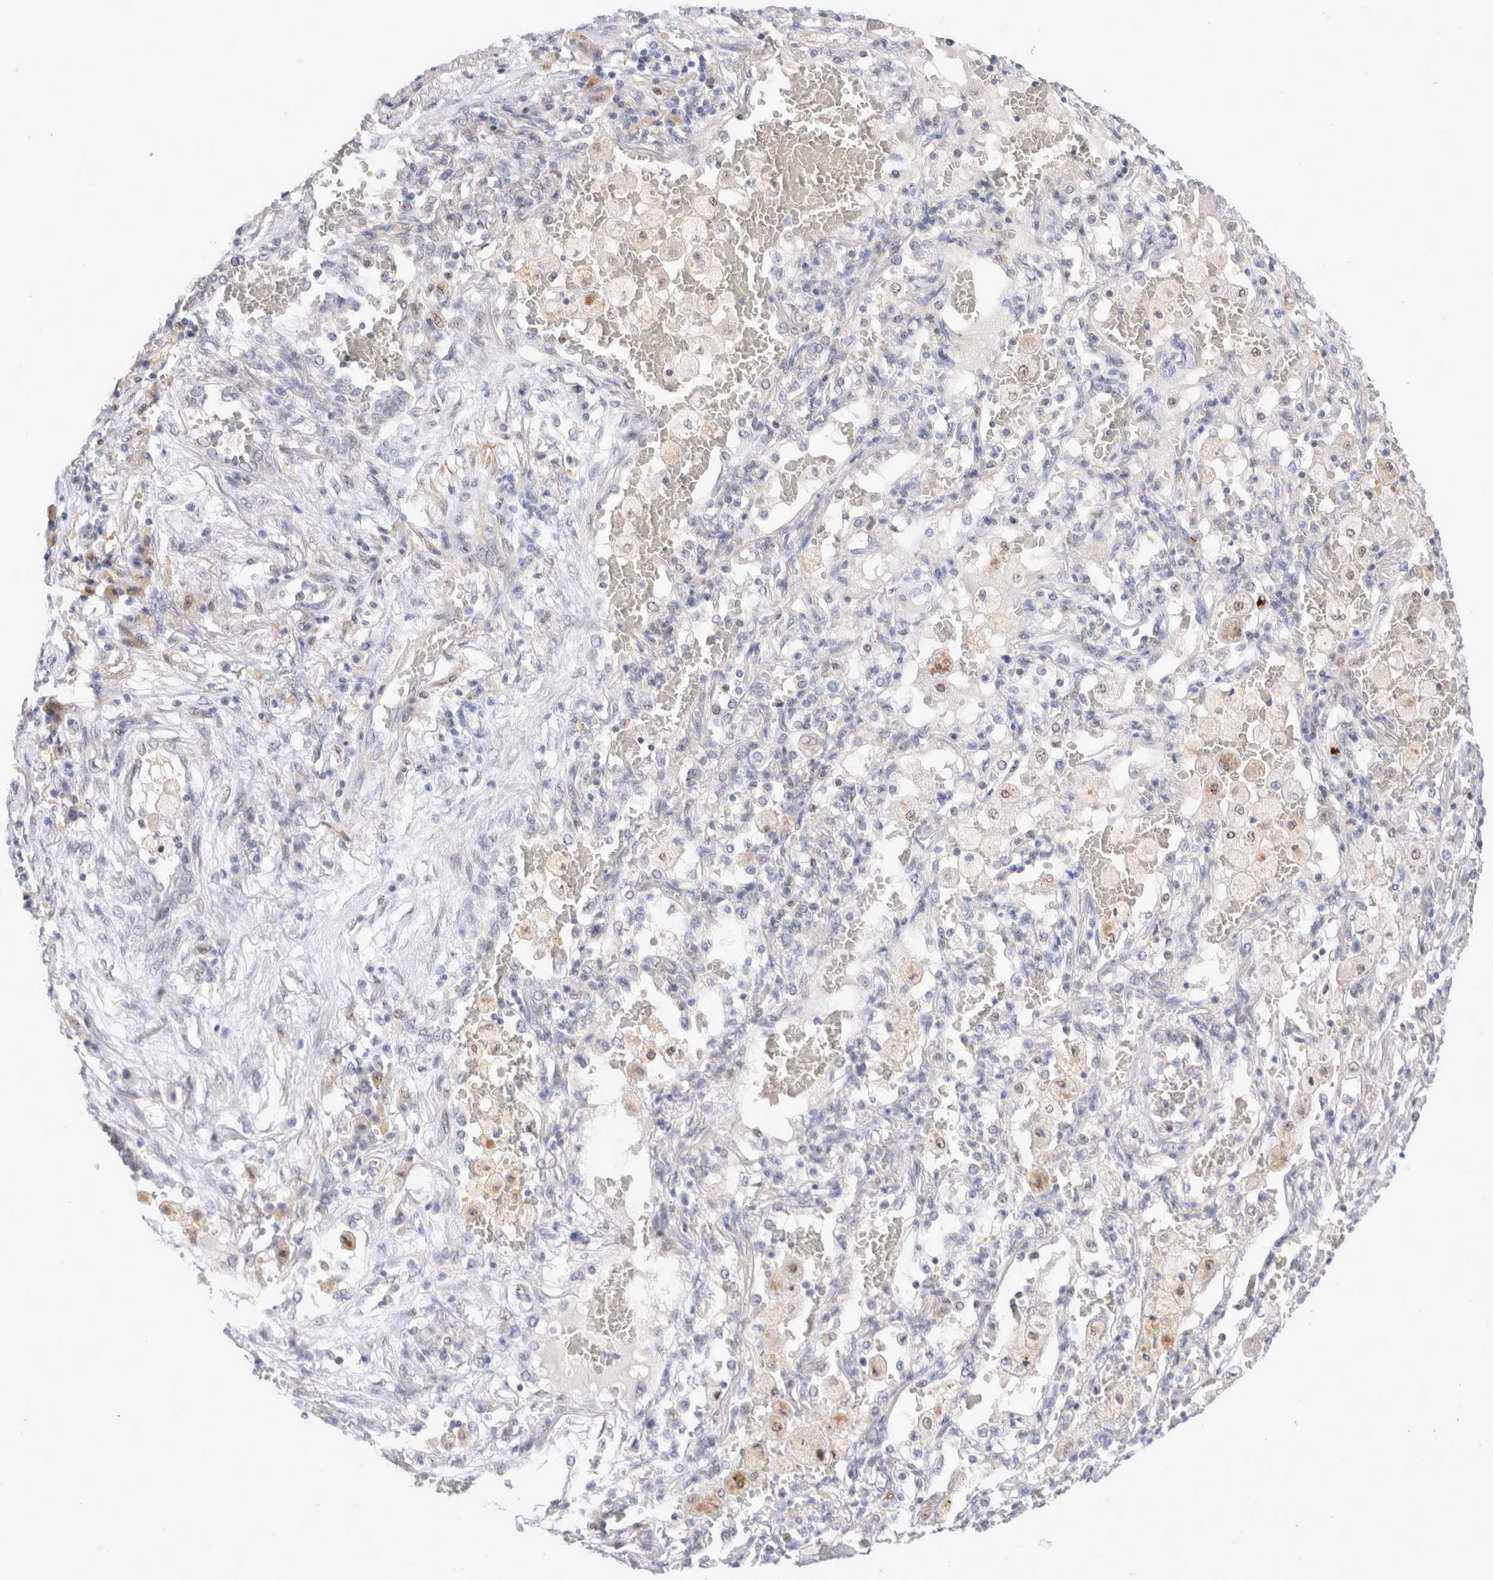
{"staining": {"intensity": "negative", "quantity": "none", "location": "none"}, "tissue": "lung cancer", "cell_type": "Tumor cells", "image_type": "cancer", "snomed": [{"axis": "morphology", "description": "Squamous cell carcinoma, NOS"}, {"axis": "topography", "description": "Lung"}], "caption": "DAB (3,3'-diaminobenzidine) immunohistochemical staining of human lung cancer shows no significant staining in tumor cells.", "gene": "KNL1", "patient": {"sex": "male", "age": 61}}